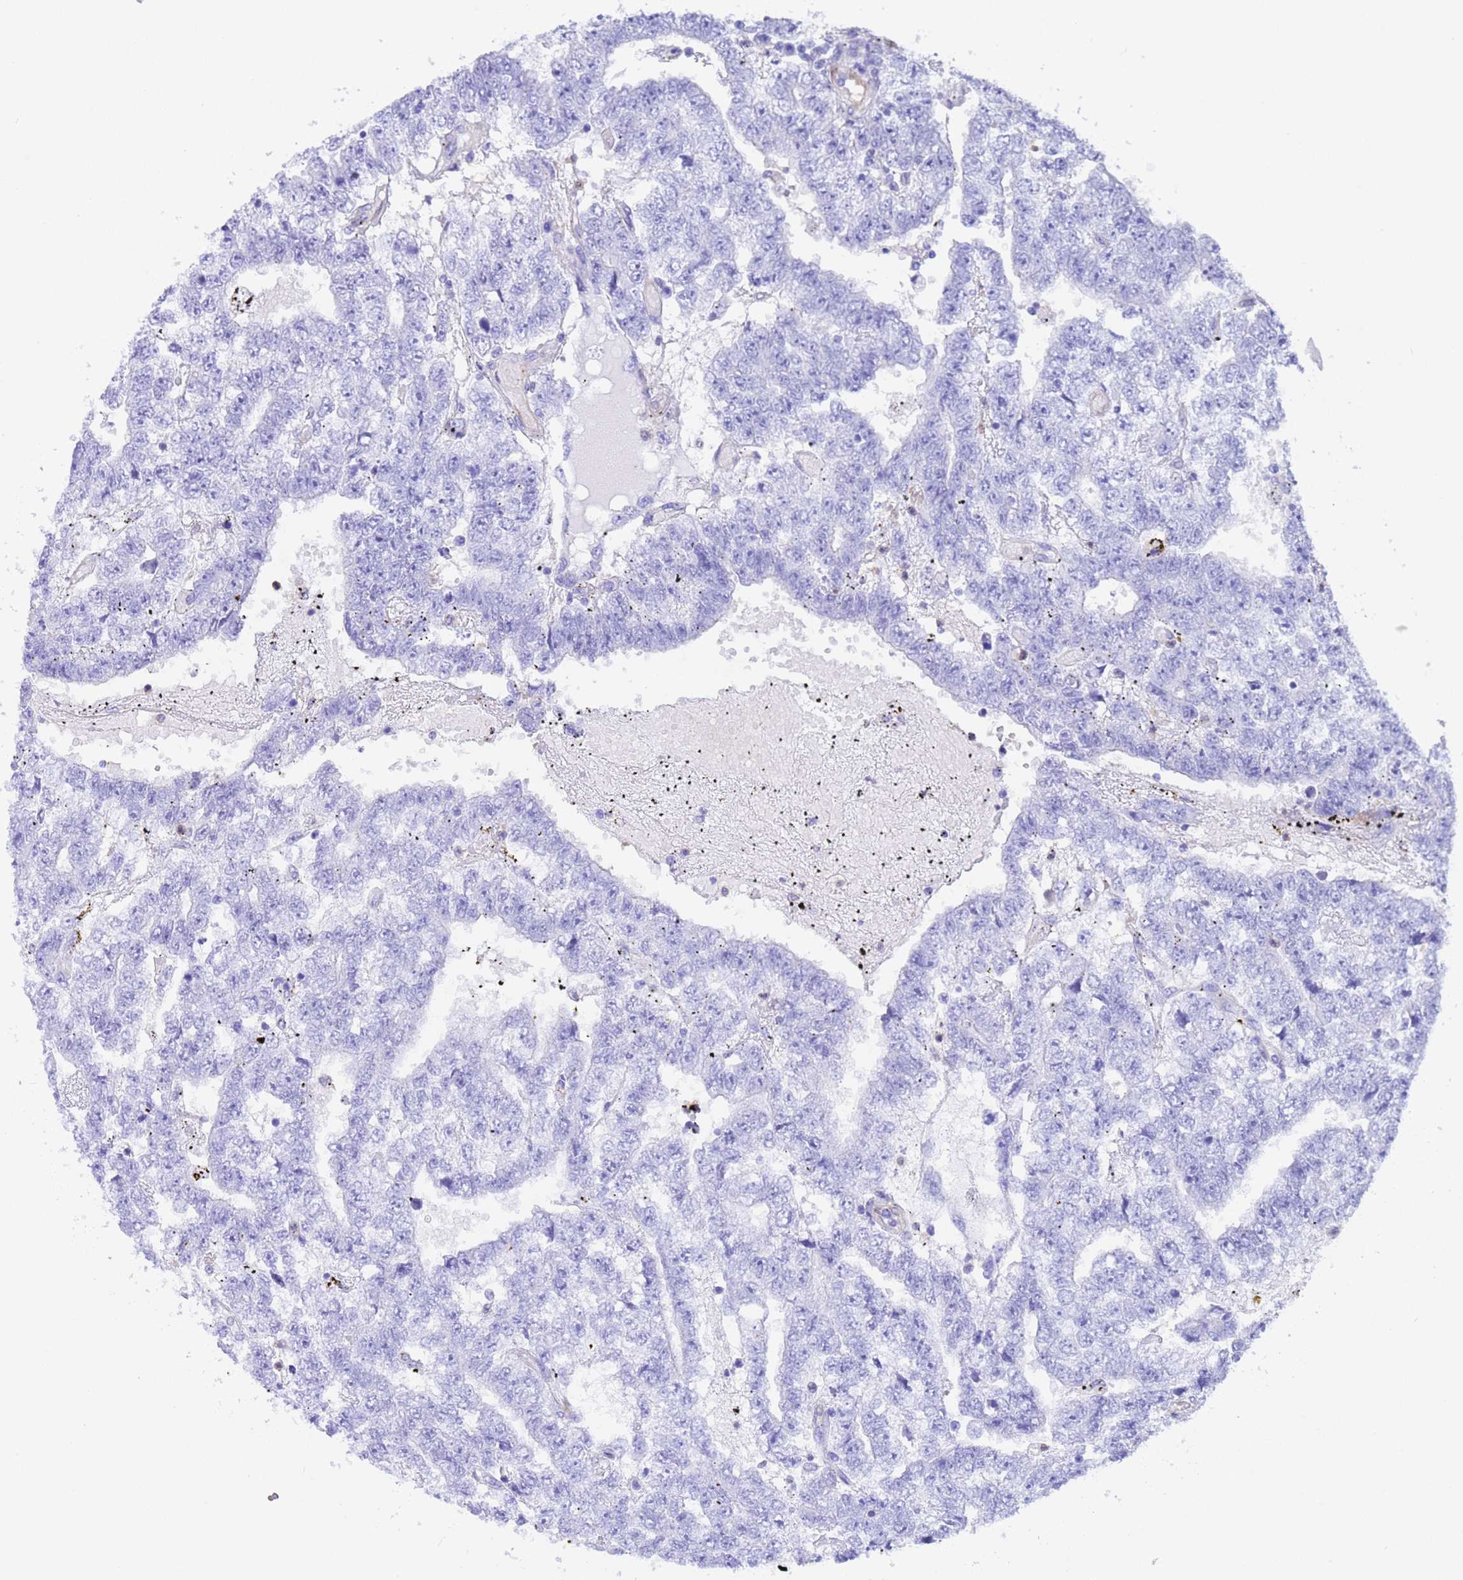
{"staining": {"intensity": "negative", "quantity": "none", "location": "none"}, "tissue": "testis cancer", "cell_type": "Tumor cells", "image_type": "cancer", "snomed": [{"axis": "morphology", "description": "Carcinoma, Embryonal, NOS"}, {"axis": "topography", "description": "Testis"}], "caption": "Image shows no protein positivity in tumor cells of testis embryonal carcinoma tissue.", "gene": "C6orf47", "patient": {"sex": "male", "age": 25}}